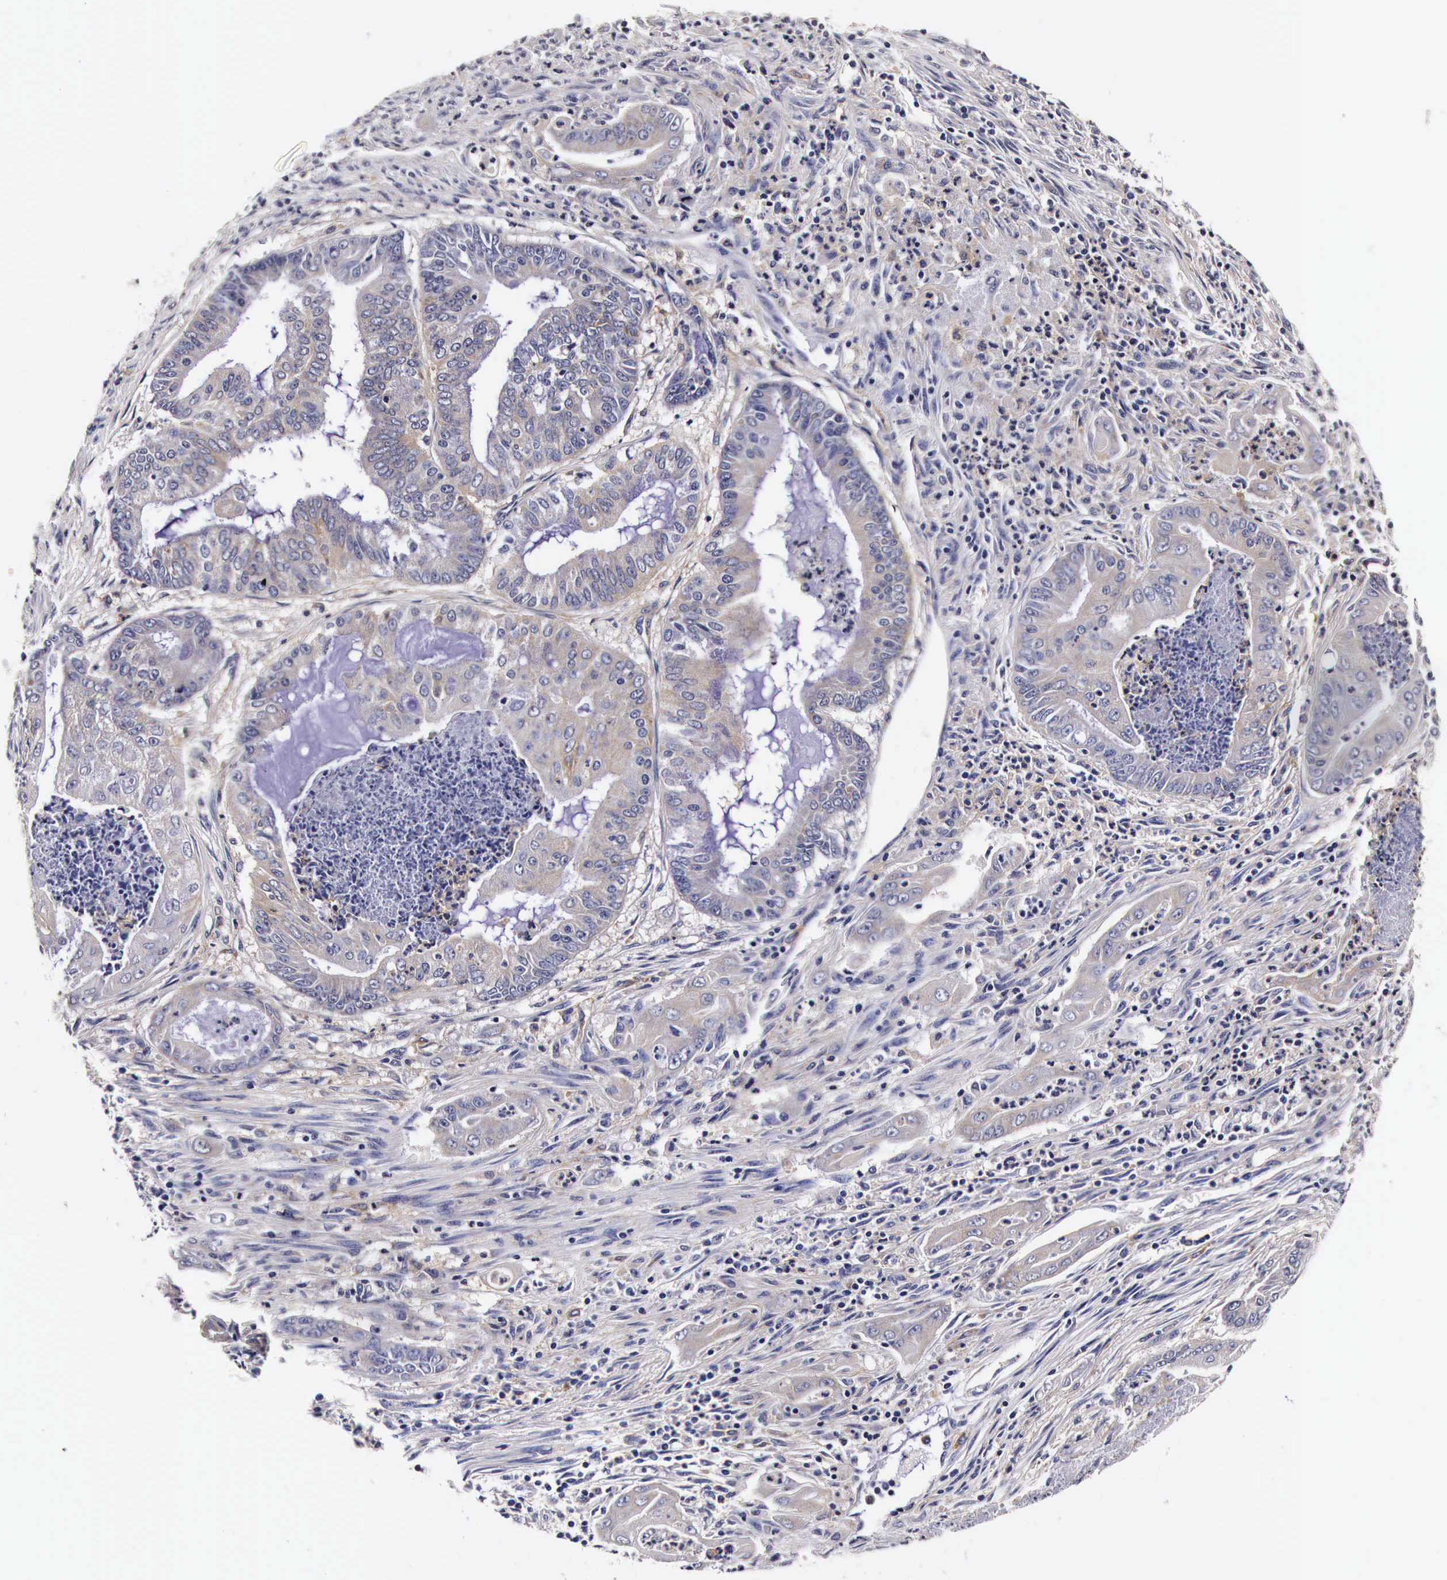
{"staining": {"intensity": "weak", "quantity": "25%-75%", "location": "cytoplasmic/membranous"}, "tissue": "endometrial cancer", "cell_type": "Tumor cells", "image_type": "cancer", "snomed": [{"axis": "morphology", "description": "Adenocarcinoma, NOS"}, {"axis": "topography", "description": "Endometrium"}], "caption": "IHC of human endometrial adenocarcinoma reveals low levels of weak cytoplasmic/membranous staining in about 25%-75% of tumor cells. The staining is performed using DAB brown chromogen to label protein expression. The nuclei are counter-stained blue using hematoxylin.", "gene": "RP2", "patient": {"sex": "female", "age": 63}}